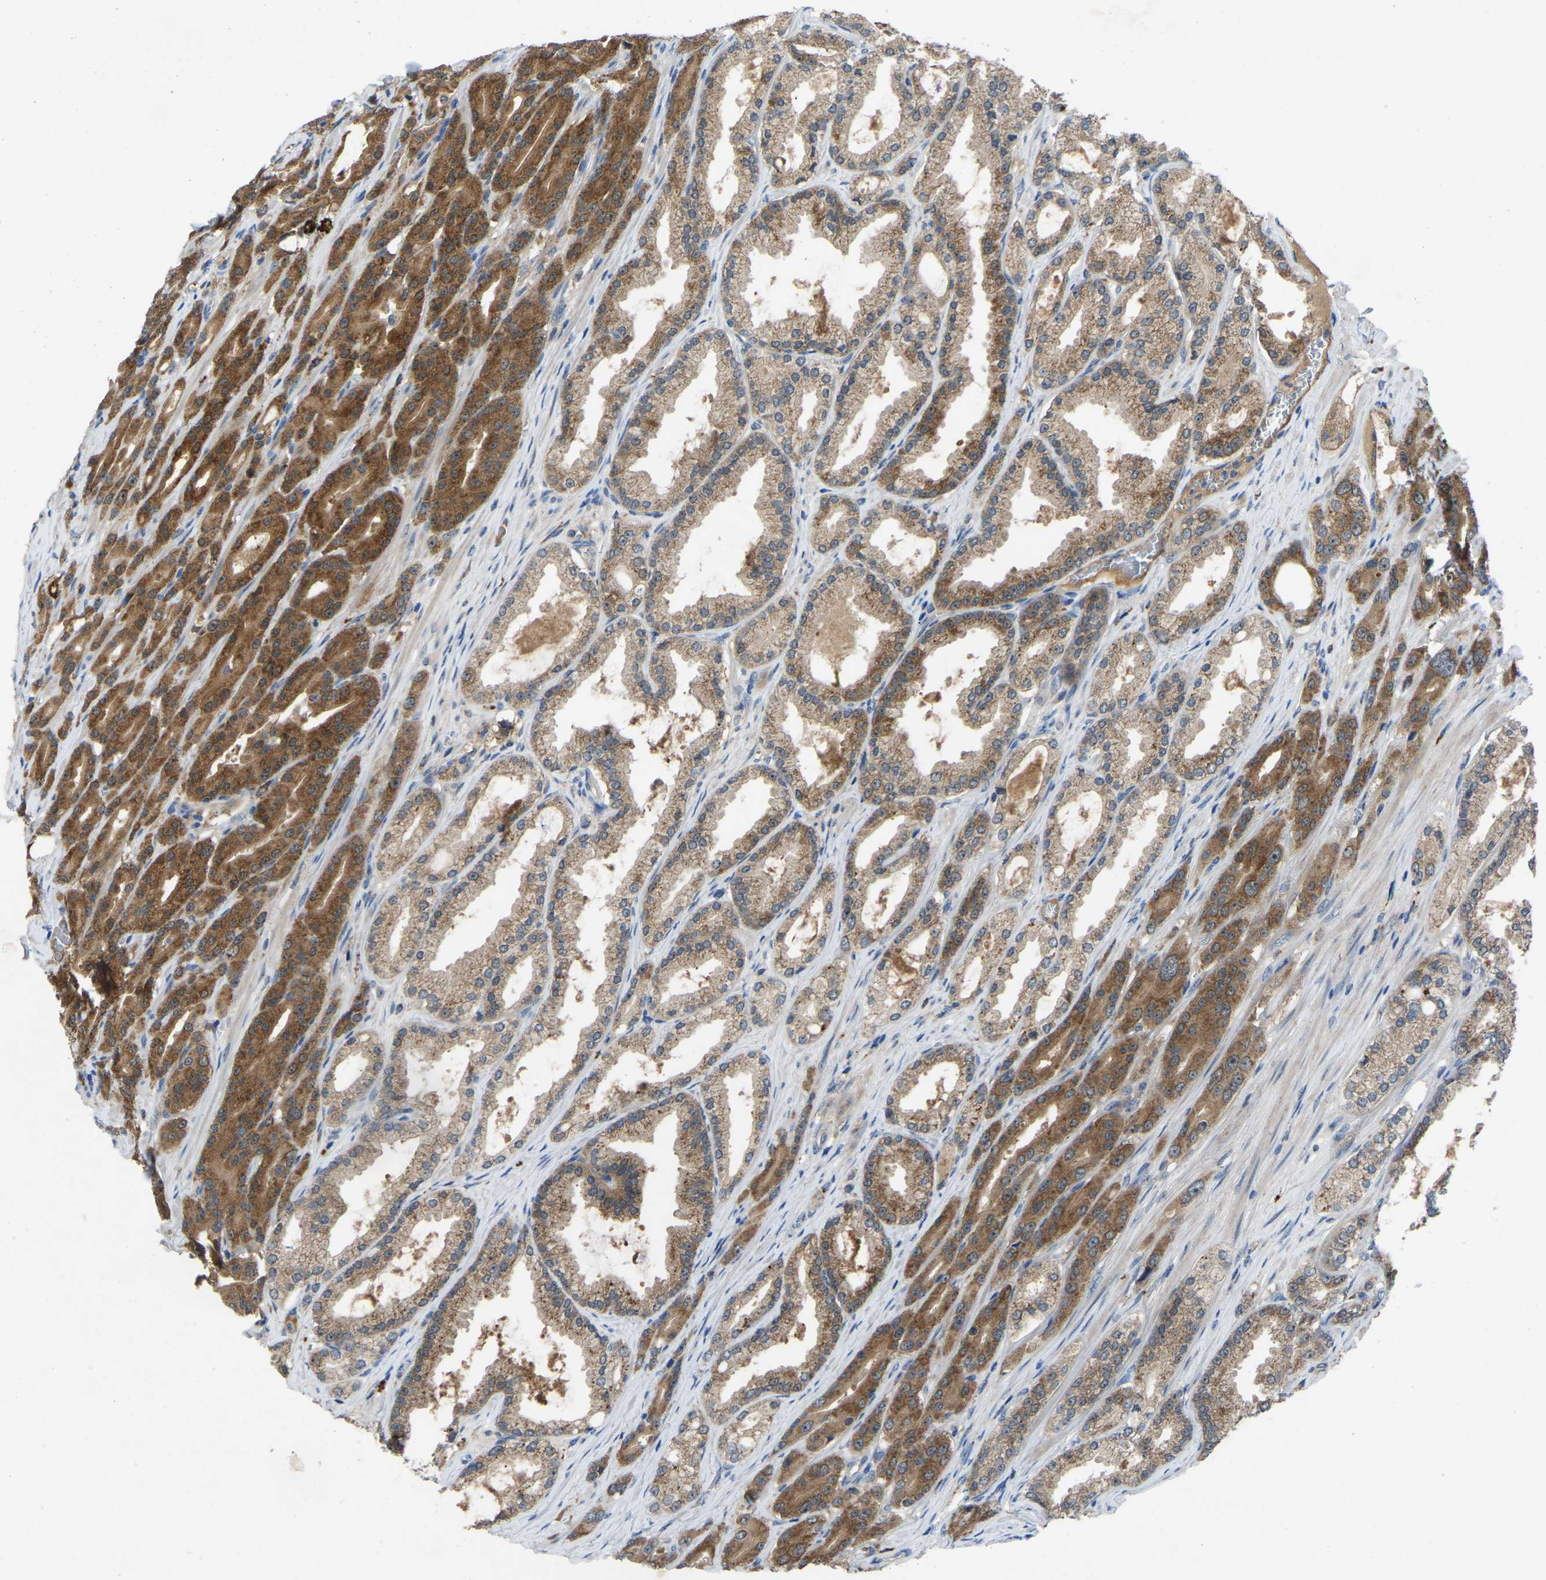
{"staining": {"intensity": "moderate", "quantity": ">75%", "location": "cytoplasmic/membranous"}, "tissue": "prostate cancer", "cell_type": "Tumor cells", "image_type": "cancer", "snomed": [{"axis": "morphology", "description": "Adenocarcinoma, High grade"}, {"axis": "topography", "description": "Prostate"}], "caption": "IHC micrograph of neoplastic tissue: prostate cancer stained using immunohistochemistry displays medium levels of moderate protein expression localized specifically in the cytoplasmic/membranous of tumor cells, appearing as a cytoplasmic/membranous brown color.", "gene": "FHIT", "patient": {"sex": "male", "age": 71}}